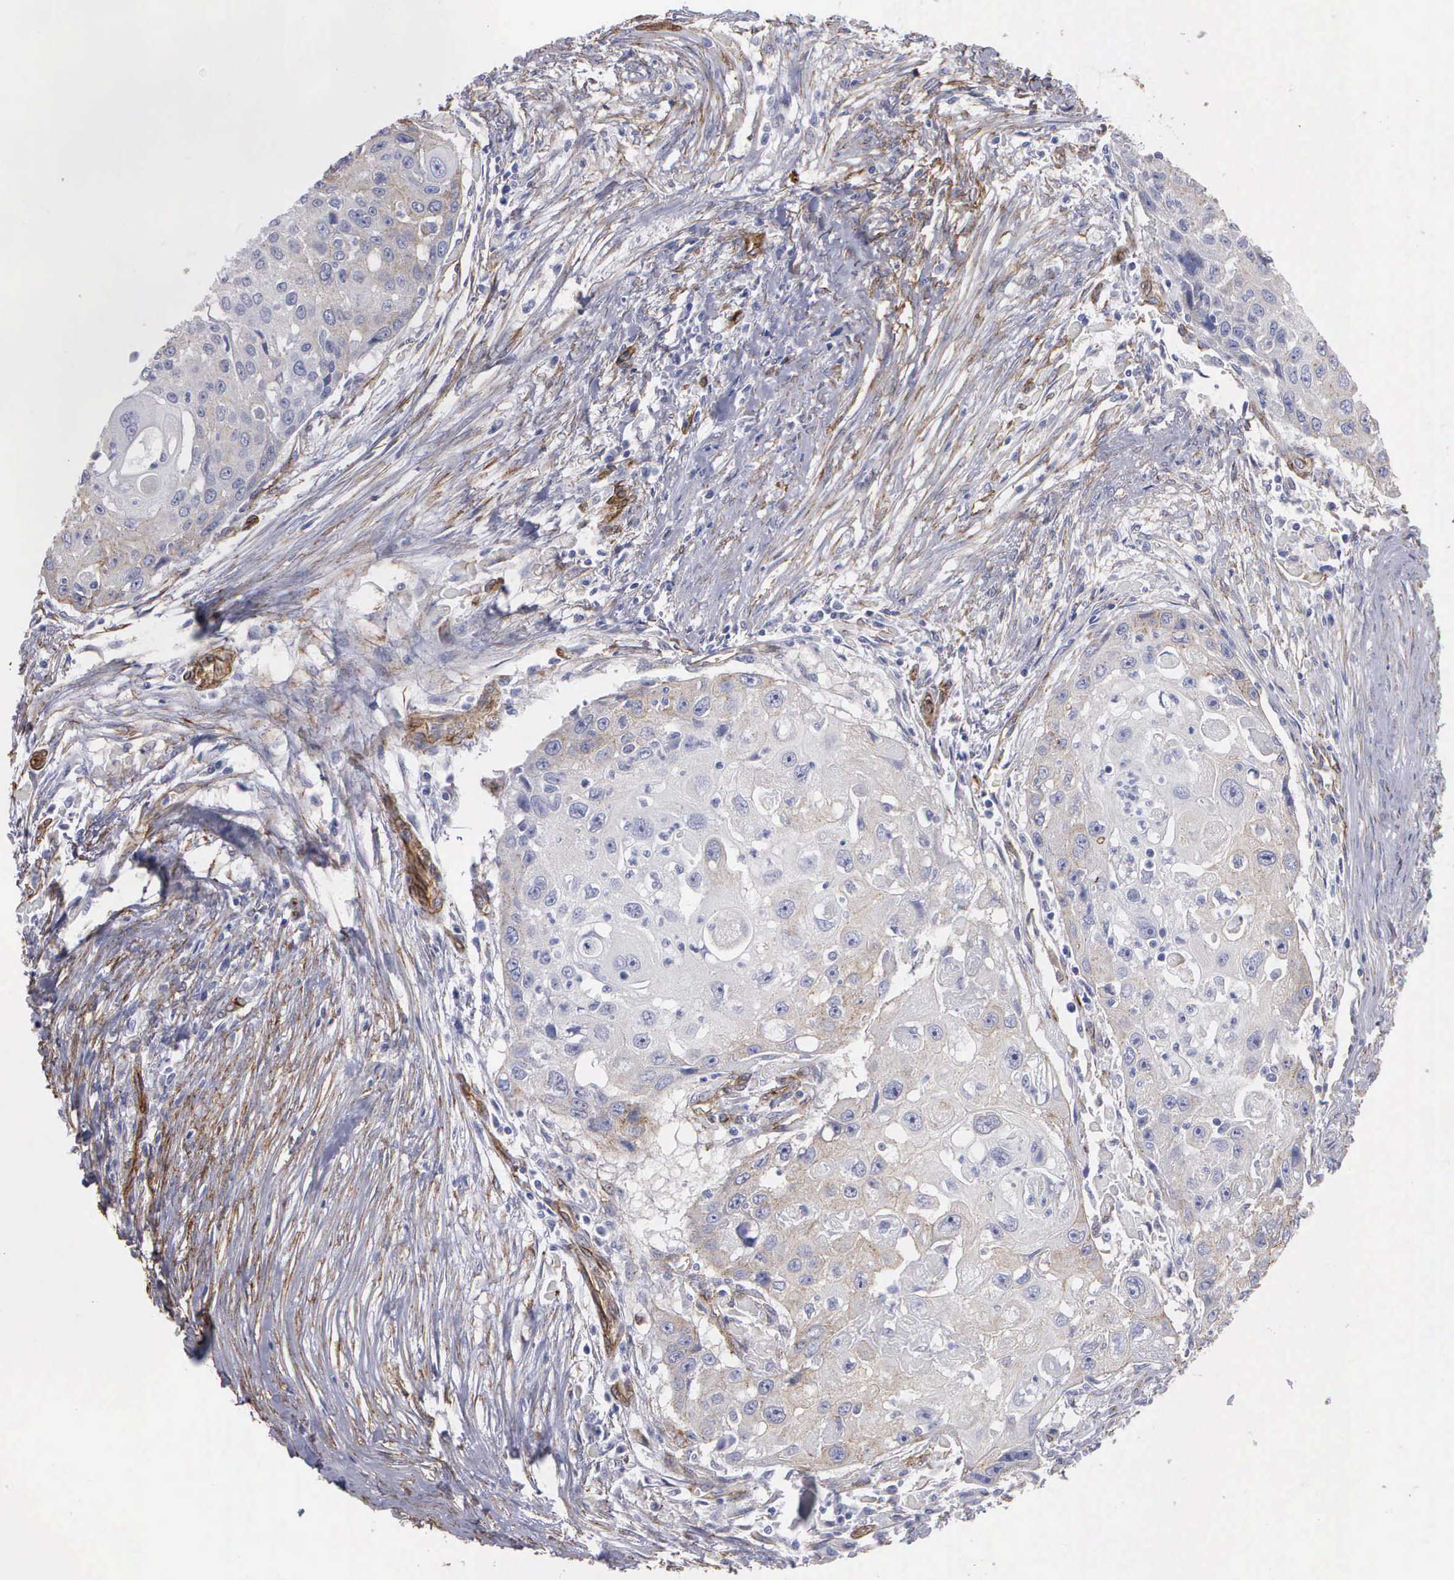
{"staining": {"intensity": "weak", "quantity": "<25%", "location": "cytoplasmic/membranous"}, "tissue": "head and neck cancer", "cell_type": "Tumor cells", "image_type": "cancer", "snomed": [{"axis": "morphology", "description": "Squamous cell carcinoma, NOS"}, {"axis": "topography", "description": "Head-Neck"}], "caption": "Head and neck cancer was stained to show a protein in brown. There is no significant positivity in tumor cells. The staining is performed using DAB (3,3'-diaminobenzidine) brown chromogen with nuclei counter-stained in using hematoxylin.", "gene": "MAGEB10", "patient": {"sex": "male", "age": 64}}